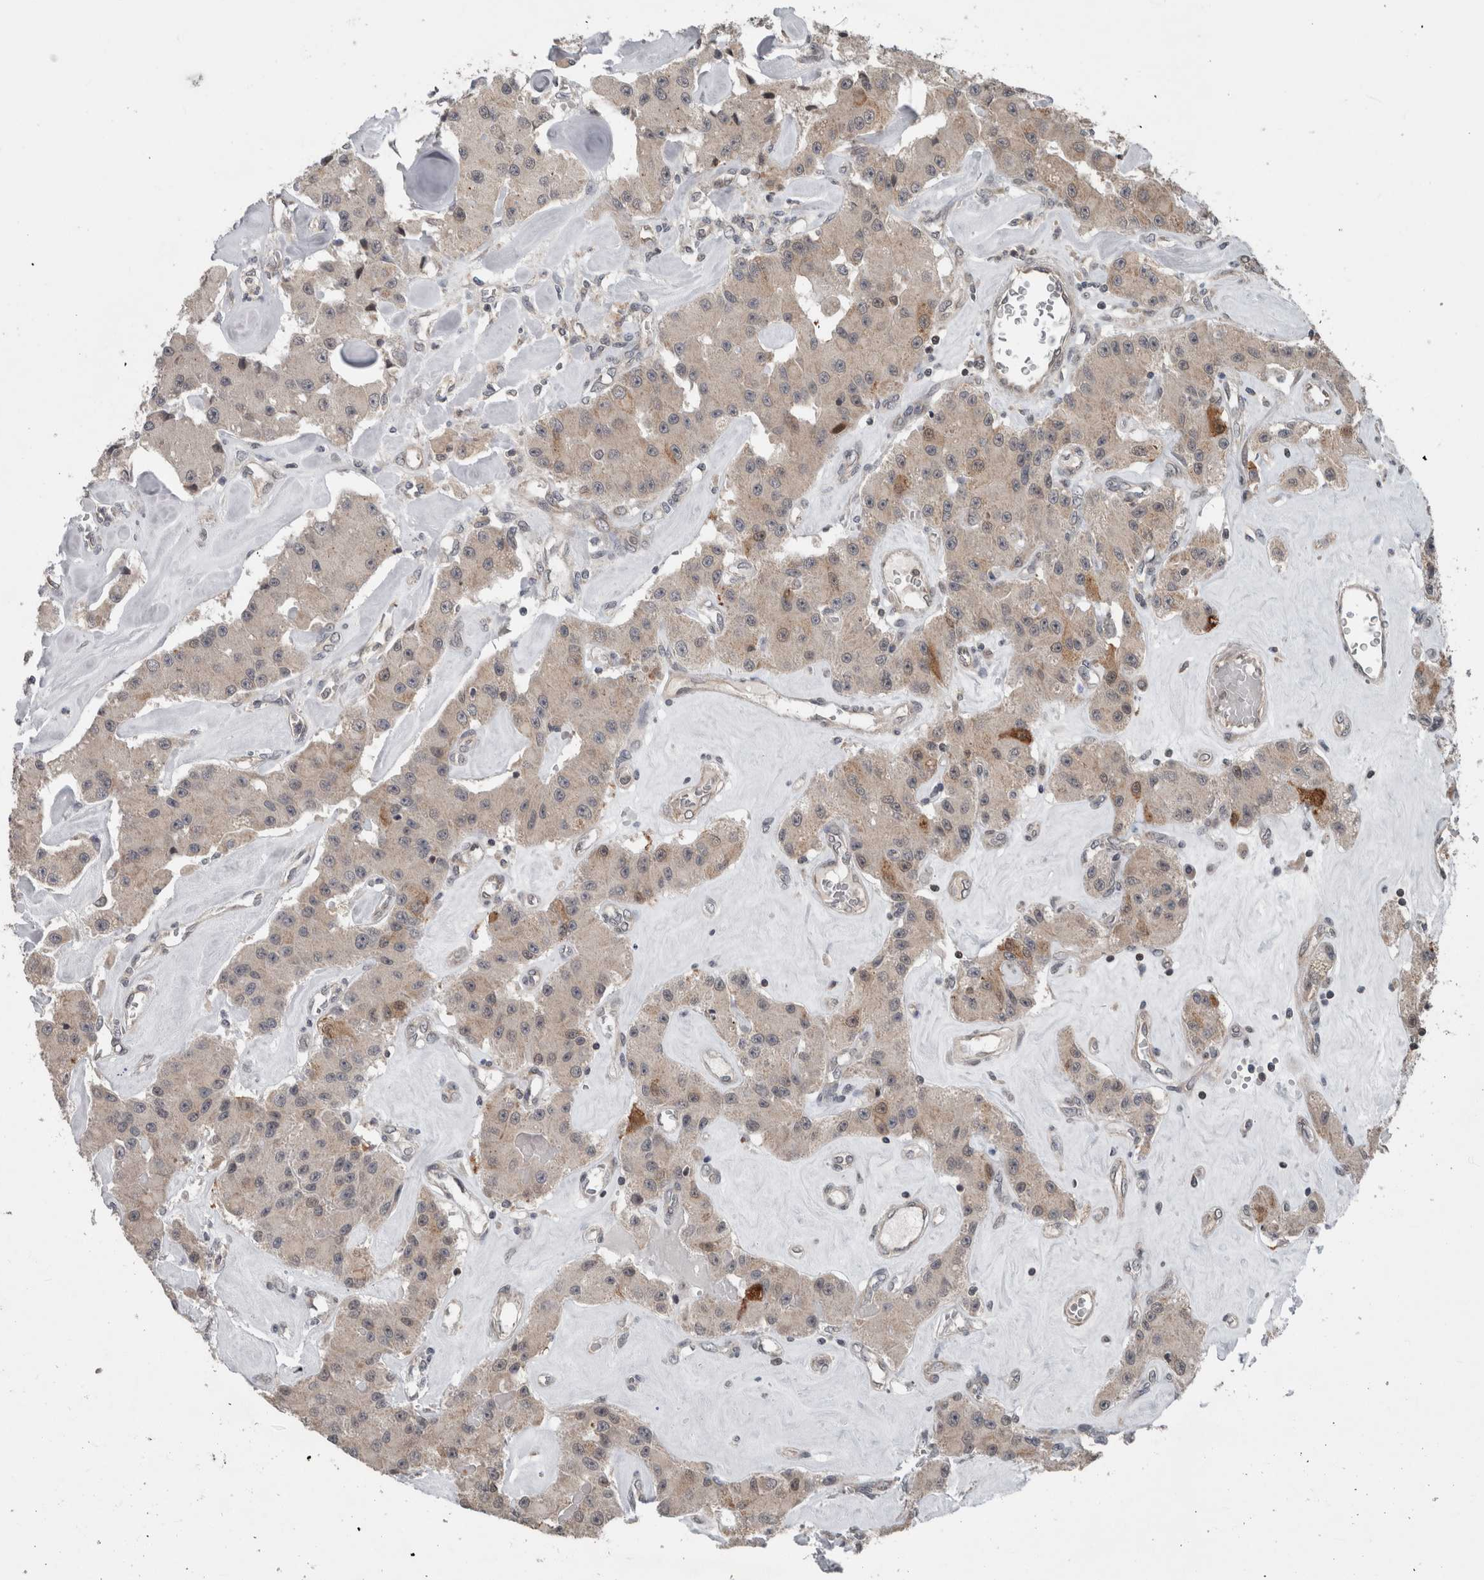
{"staining": {"intensity": "weak", "quantity": "<25%", "location": "cytoplasmic/membranous"}, "tissue": "carcinoid", "cell_type": "Tumor cells", "image_type": "cancer", "snomed": [{"axis": "morphology", "description": "Carcinoid, malignant, NOS"}, {"axis": "topography", "description": "Pancreas"}], "caption": "An immunohistochemistry (IHC) micrograph of carcinoid is shown. There is no staining in tumor cells of carcinoid. (Stains: DAB (3,3'-diaminobenzidine) immunohistochemistry with hematoxylin counter stain, Microscopy: brightfield microscopy at high magnification).", "gene": "ENY2", "patient": {"sex": "male", "age": 41}}